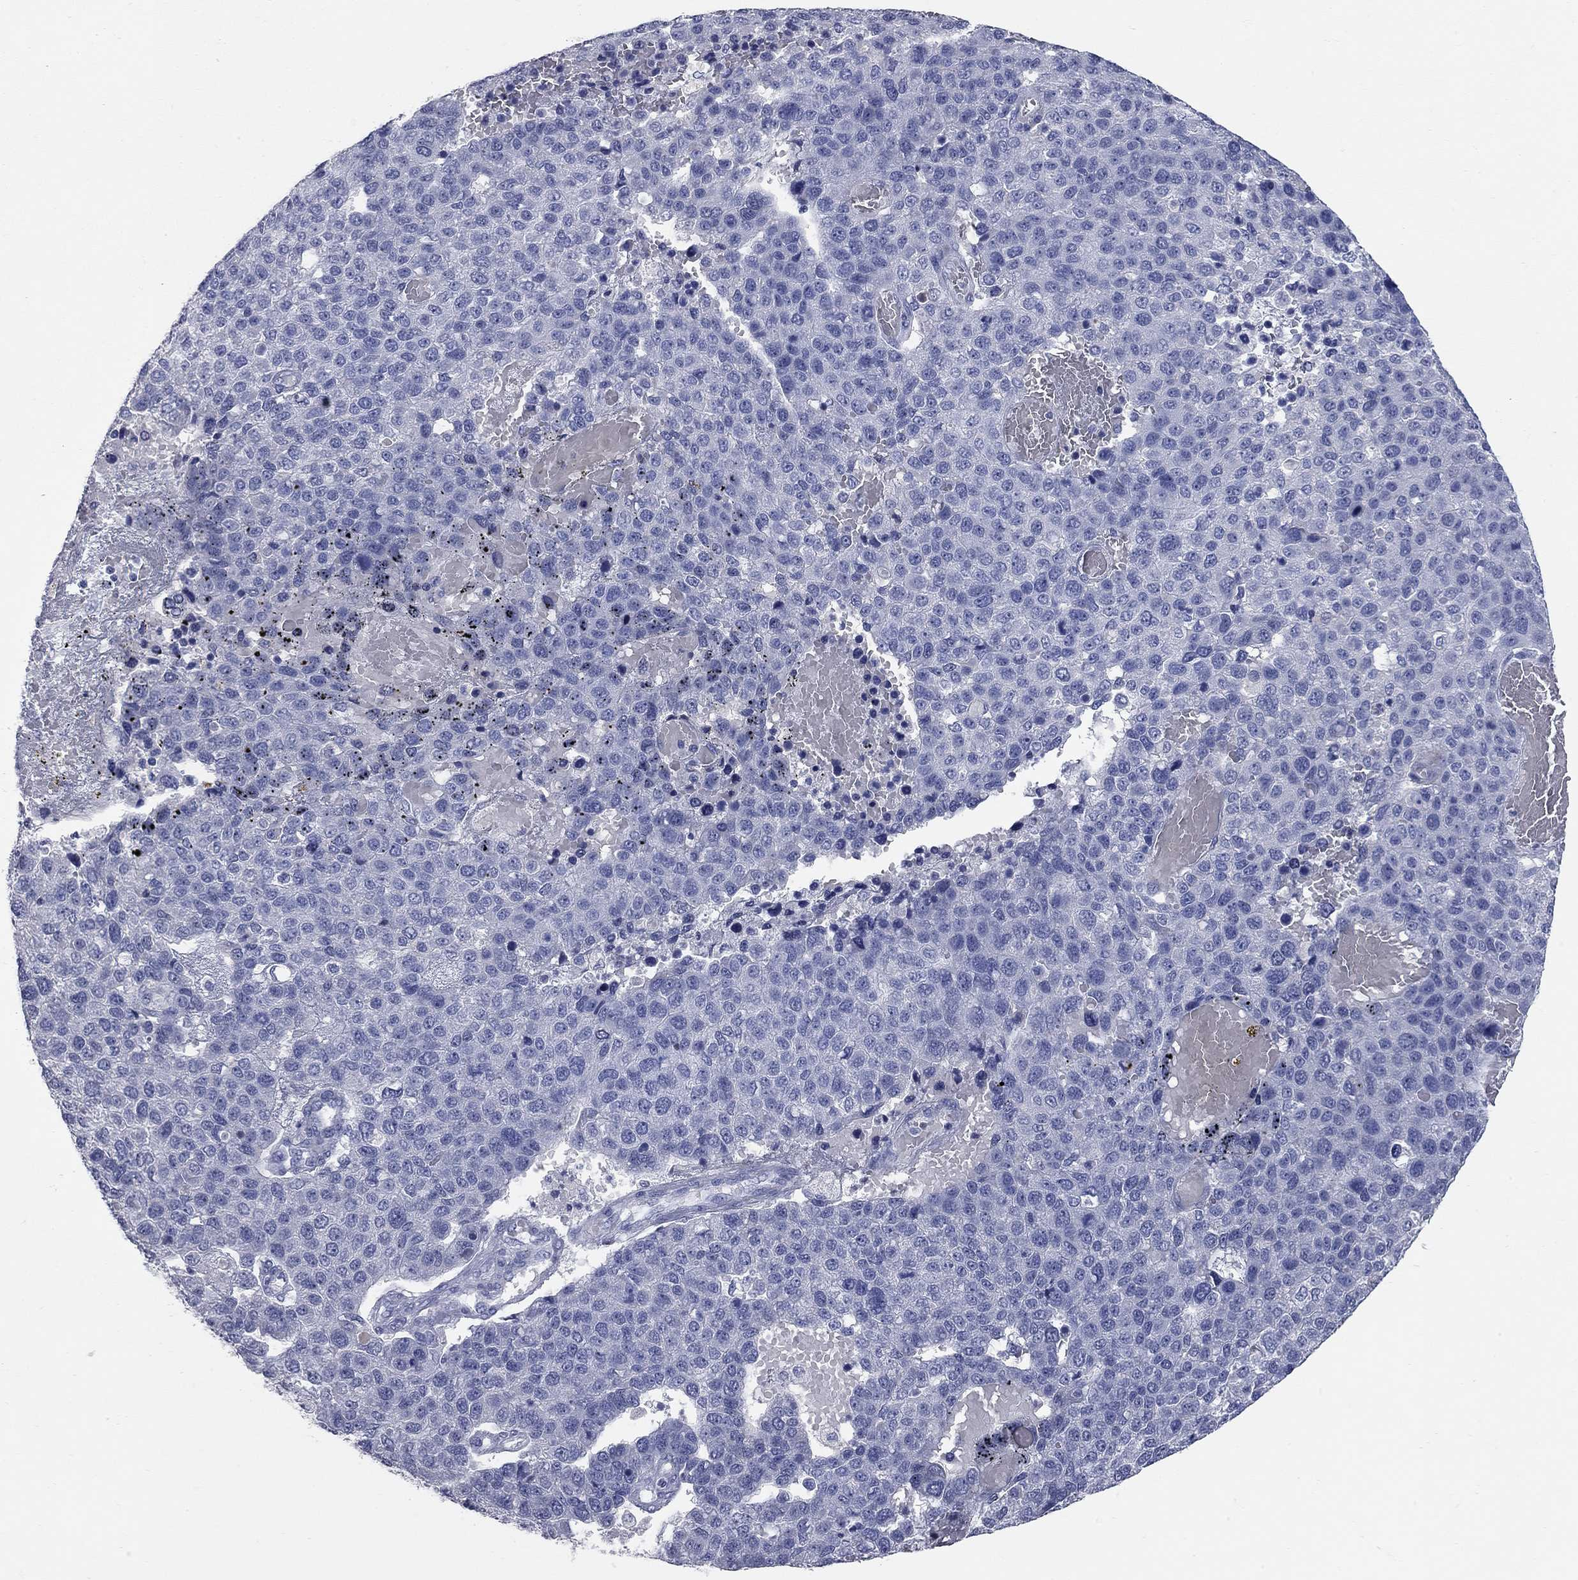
{"staining": {"intensity": "negative", "quantity": "none", "location": "none"}, "tissue": "pancreatic cancer", "cell_type": "Tumor cells", "image_type": "cancer", "snomed": [{"axis": "morphology", "description": "Adenocarcinoma, NOS"}, {"axis": "topography", "description": "Pancreas"}], "caption": "An immunohistochemistry (IHC) histopathology image of pancreatic cancer (adenocarcinoma) is shown. There is no staining in tumor cells of pancreatic cancer (adenocarcinoma).", "gene": "SYT12", "patient": {"sex": "female", "age": 61}}